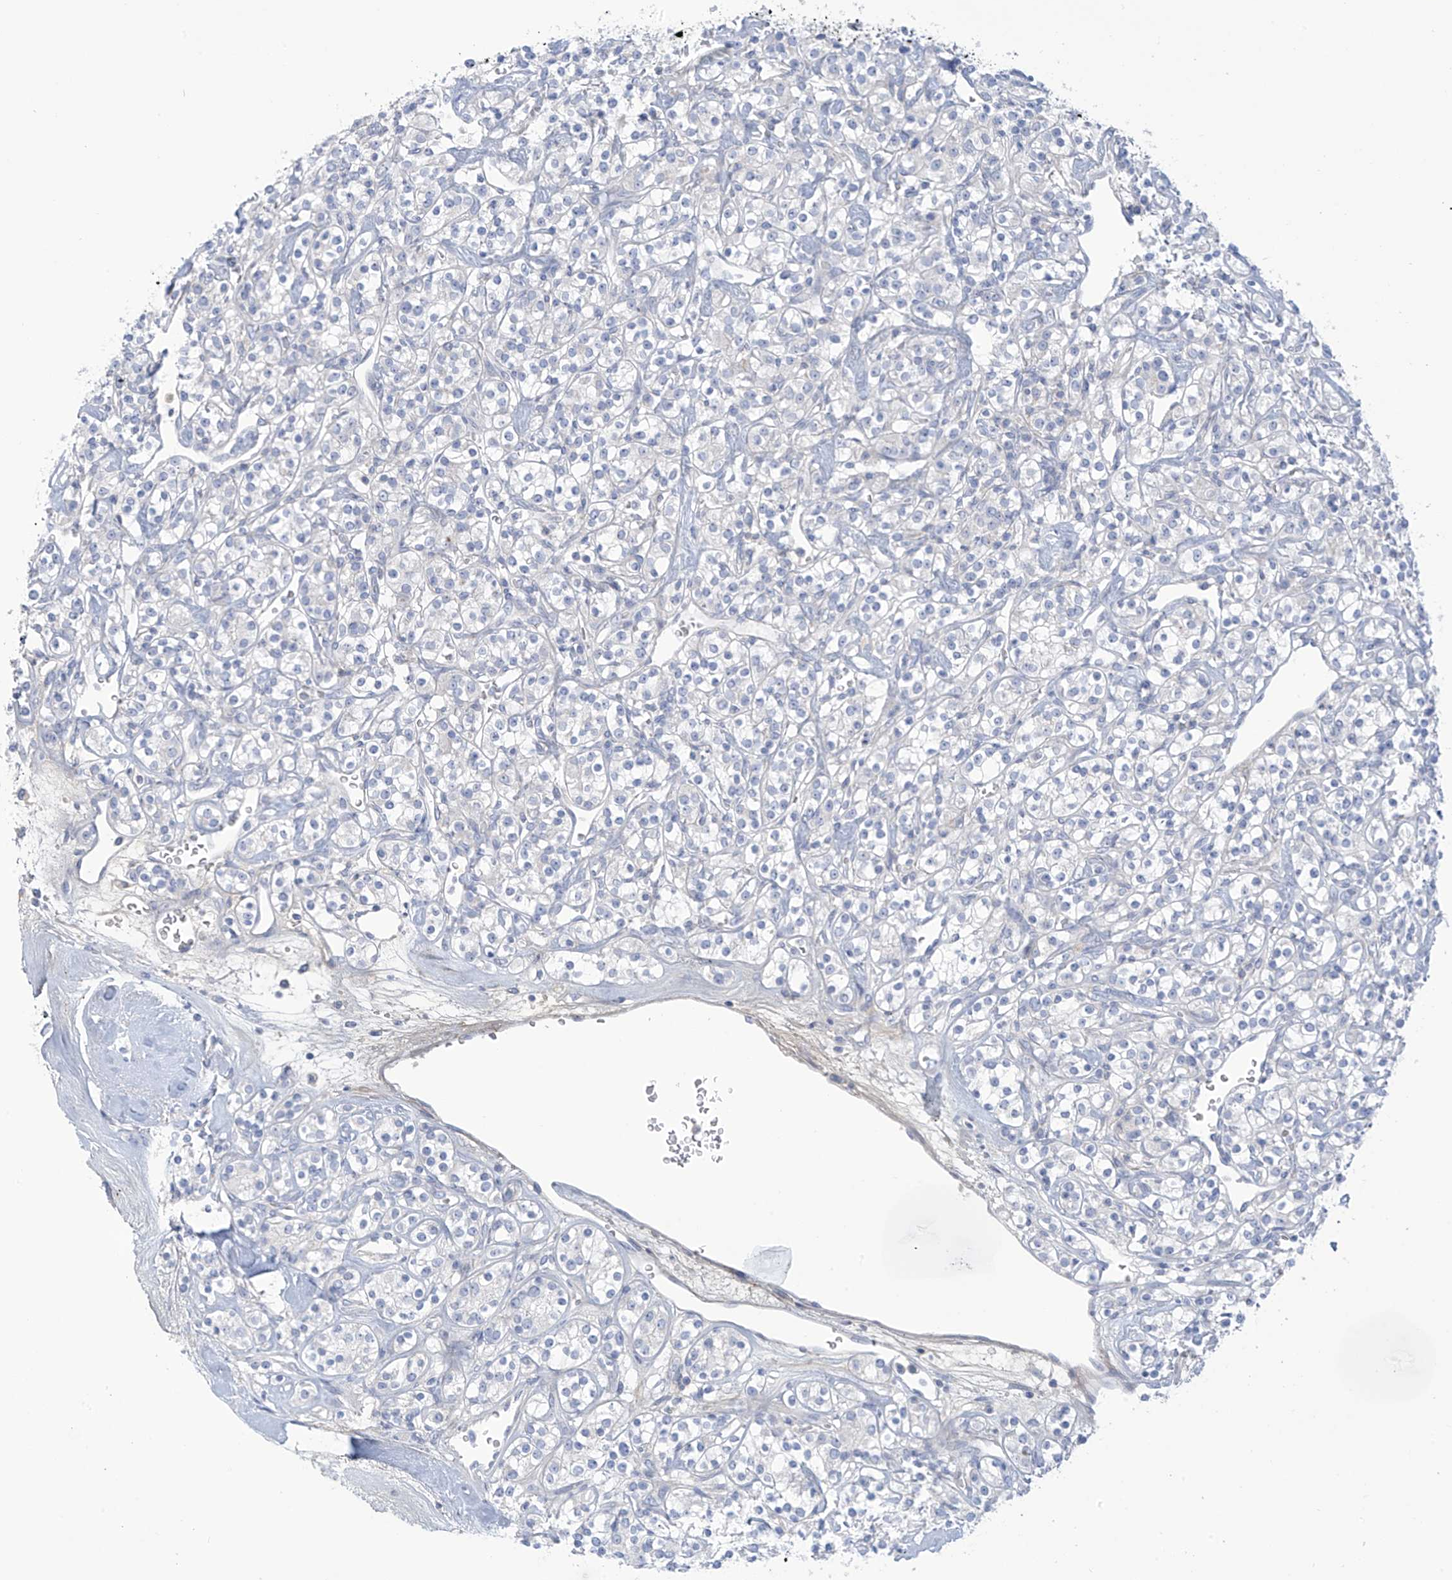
{"staining": {"intensity": "negative", "quantity": "none", "location": "none"}, "tissue": "renal cancer", "cell_type": "Tumor cells", "image_type": "cancer", "snomed": [{"axis": "morphology", "description": "Adenocarcinoma, NOS"}, {"axis": "topography", "description": "Kidney"}], "caption": "IHC of renal cancer (adenocarcinoma) exhibits no staining in tumor cells. (DAB immunohistochemistry, high magnification).", "gene": "FABP2", "patient": {"sex": "male", "age": 77}}